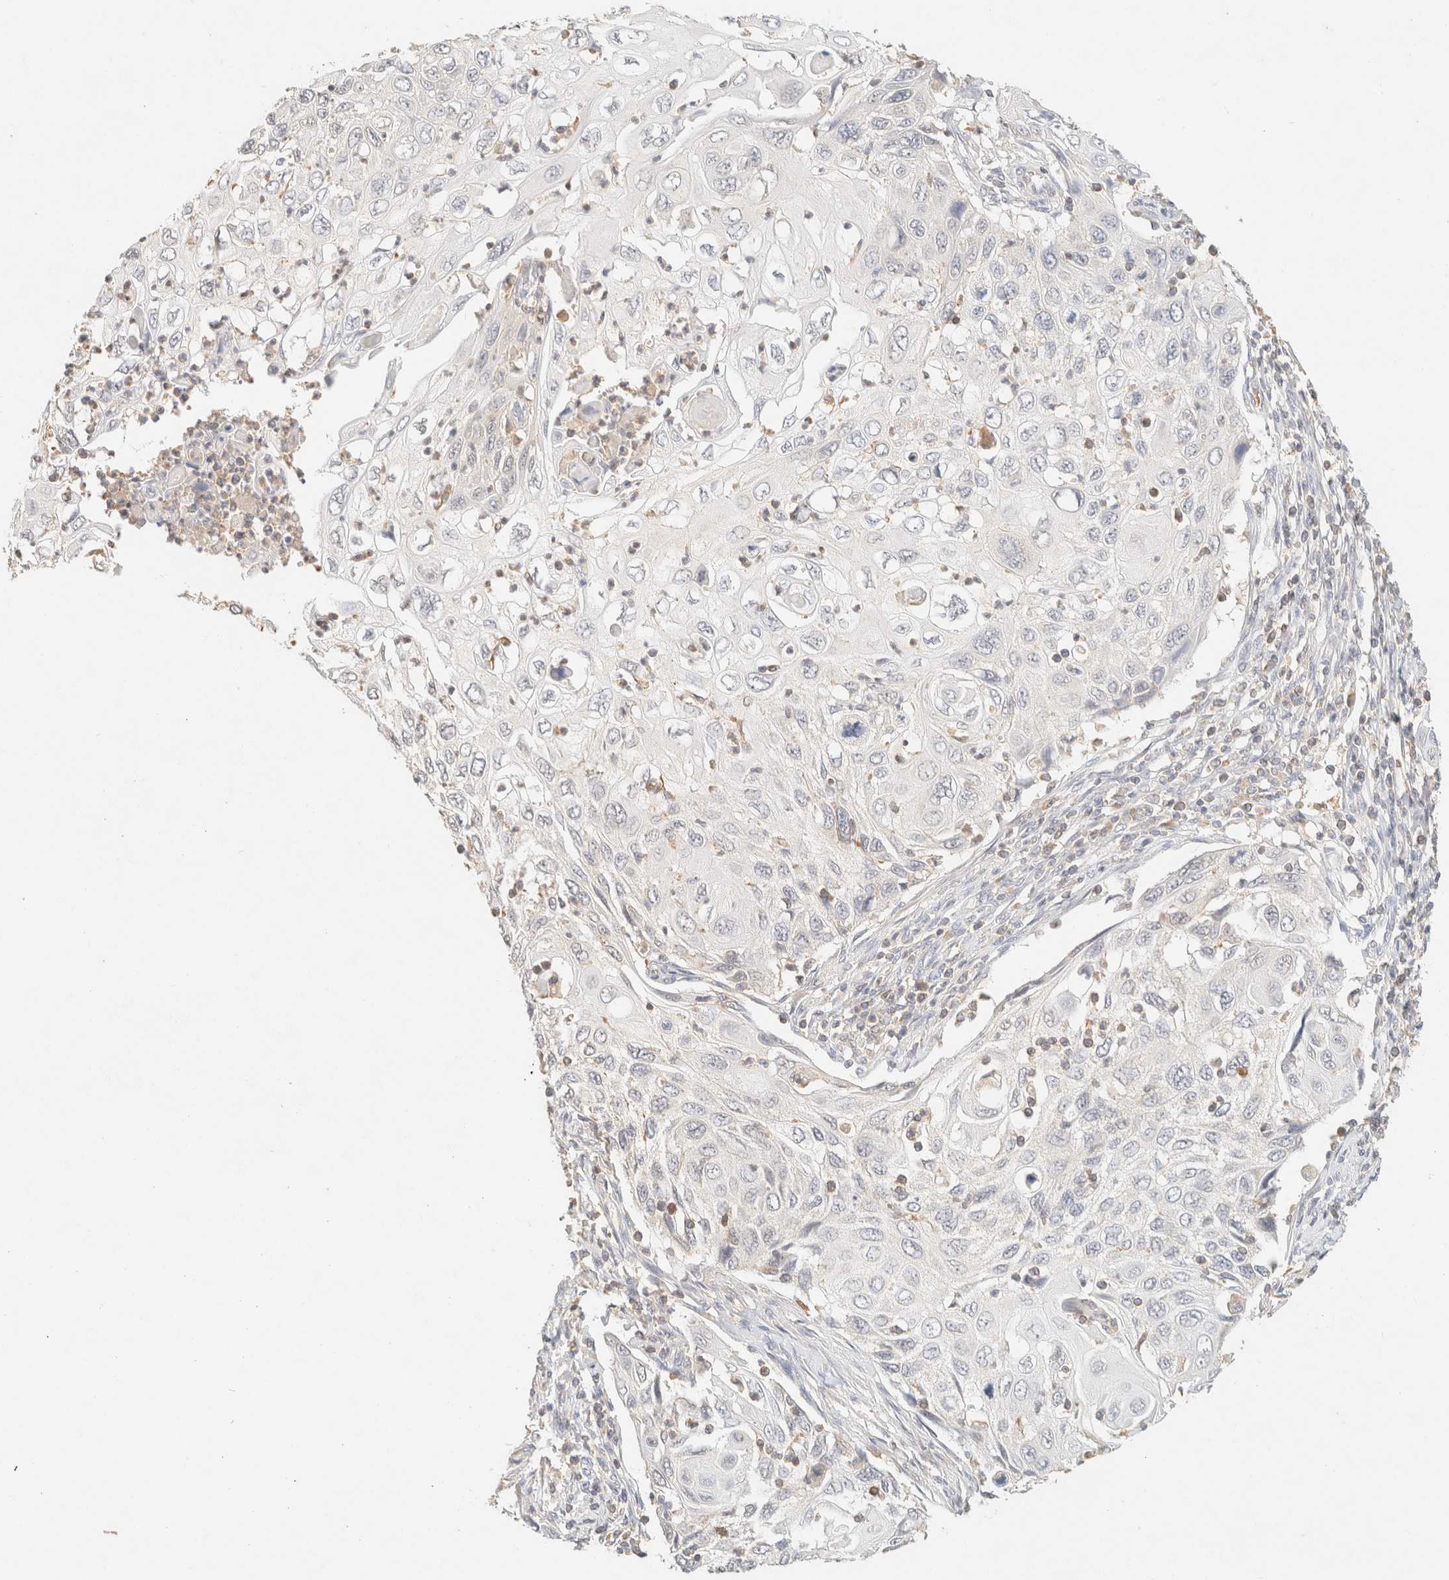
{"staining": {"intensity": "negative", "quantity": "none", "location": "none"}, "tissue": "cervical cancer", "cell_type": "Tumor cells", "image_type": "cancer", "snomed": [{"axis": "morphology", "description": "Squamous cell carcinoma, NOS"}, {"axis": "topography", "description": "Cervix"}], "caption": "A micrograph of squamous cell carcinoma (cervical) stained for a protein reveals no brown staining in tumor cells.", "gene": "TIMD4", "patient": {"sex": "female", "age": 70}}